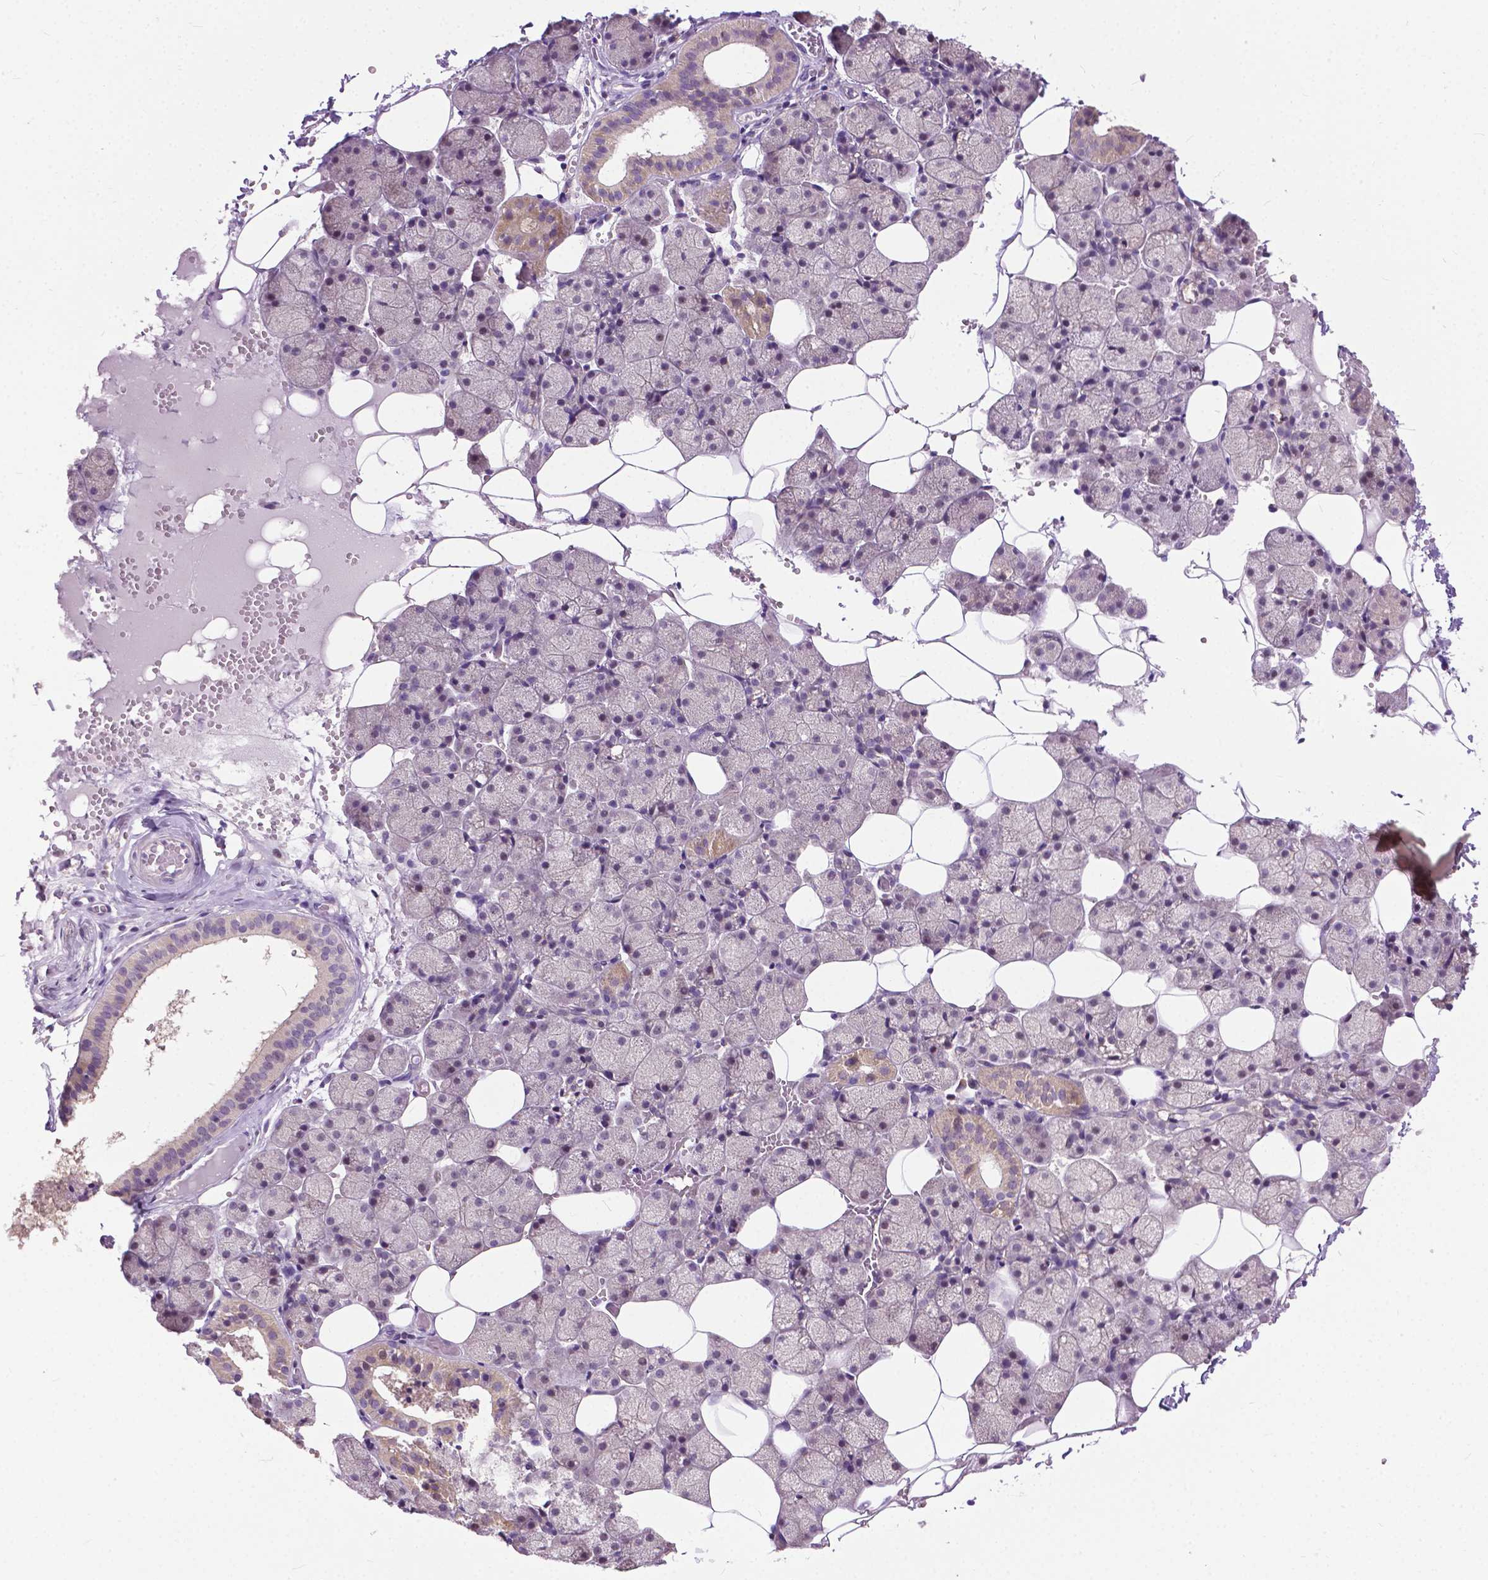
{"staining": {"intensity": "weak", "quantity": "<25%", "location": "cytoplasmic/membranous"}, "tissue": "salivary gland", "cell_type": "Glandular cells", "image_type": "normal", "snomed": [{"axis": "morphology", "description": "Normal tissue, NOS"}, {"axis": "topography", "description": "Salivary gland"}], "caption": "High magnification brightfield microscopy of unremarkable salivary gland stained with DAB (3,3'-diaminobenzidine) (brown) and counterstained with hematoxylin (blue): glandular cells show no significant staining. (Immunohistochemistry (ihc), brightfield microscopy, high magnification).", "gene": "TTC9B", "patient": {"sex": "male", "age": 38}}